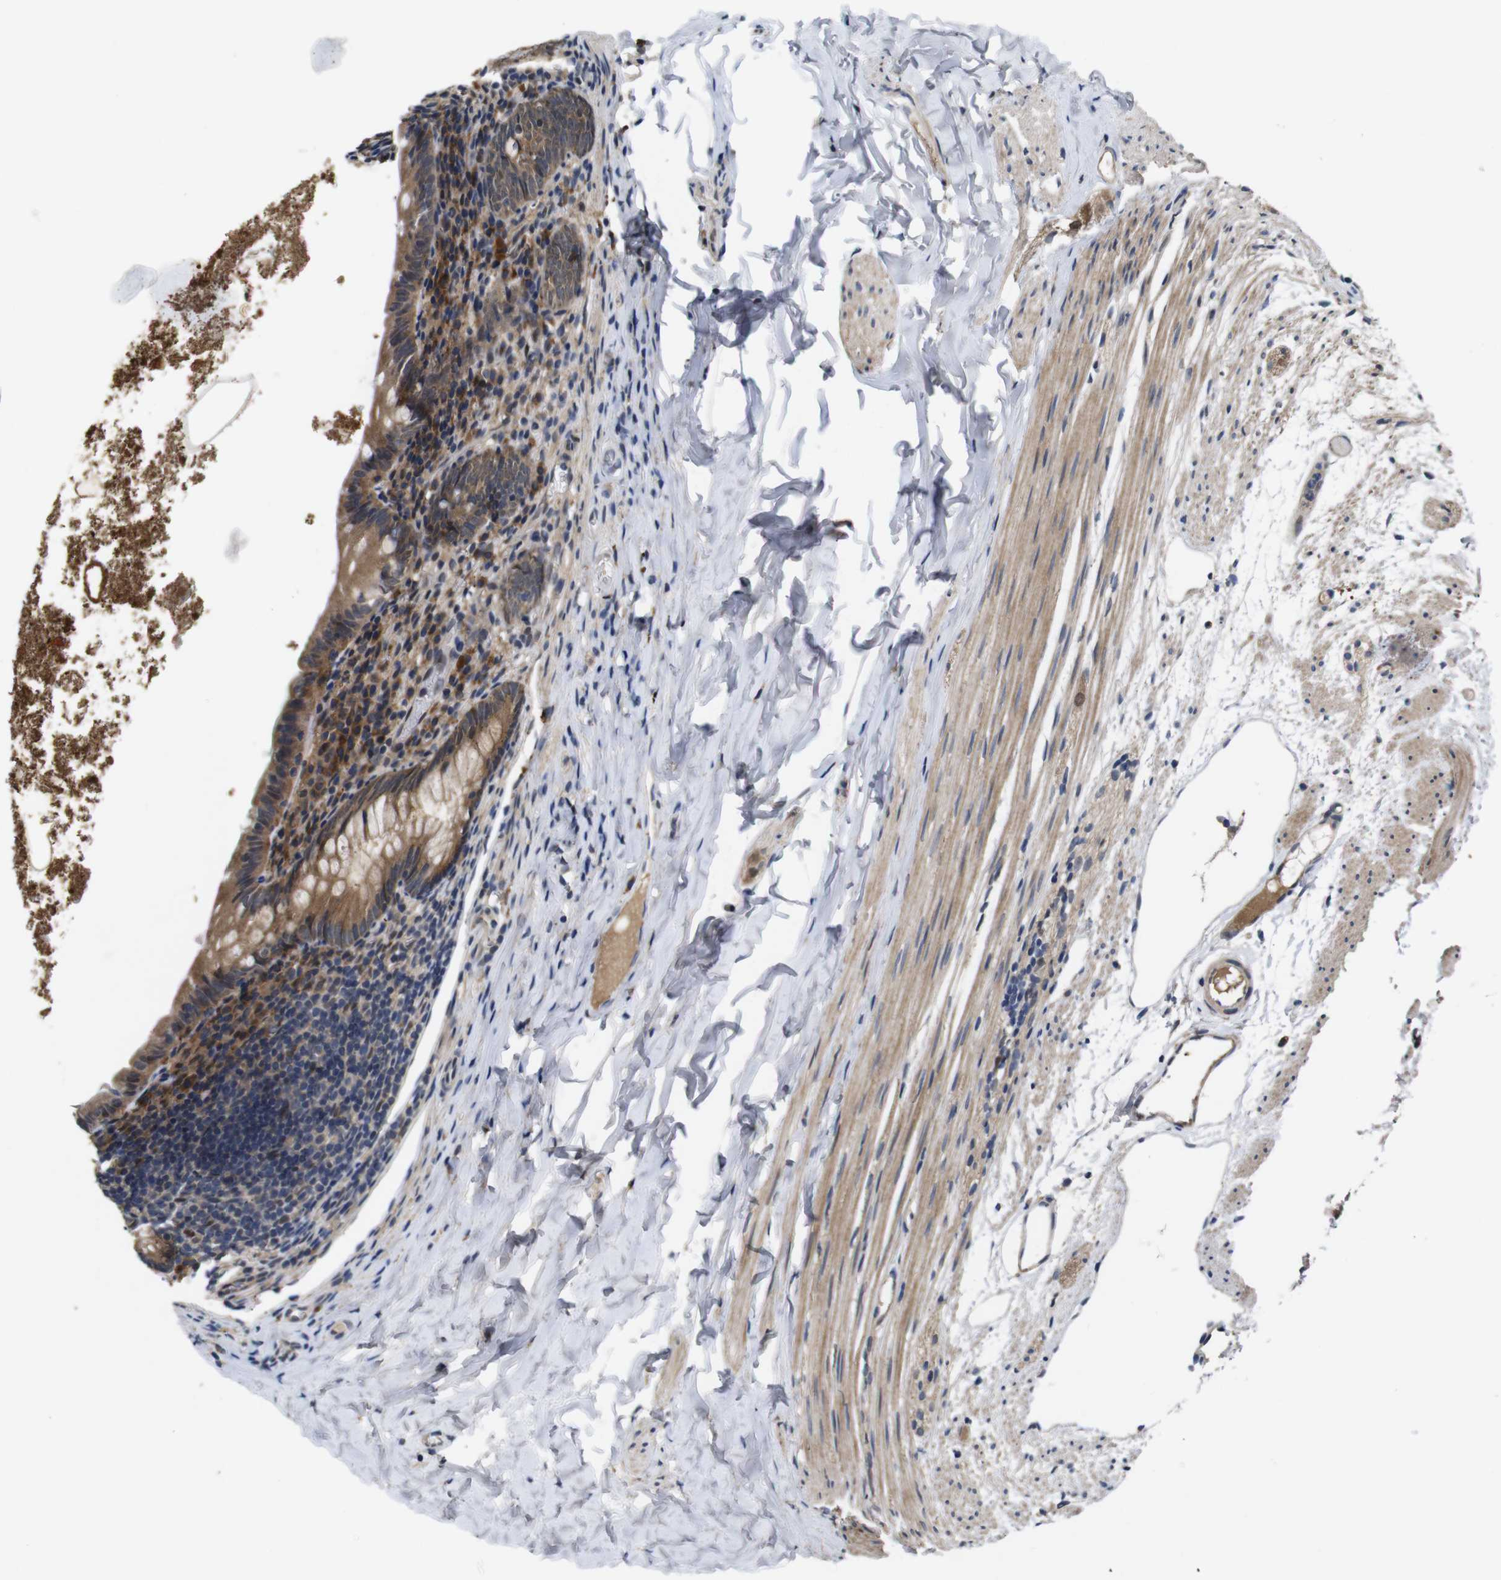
{"staining": {"intensity": "moderate", "quantity": ">75%", "location": "cytoplasmic/membranous"}, "tissue": "appendix", "cell_type": "Glandular cells", "image_type": "normal", "snomed": [{"axis": "morphology", "description": "Normal tissue, NOS"}, {"axis": "topography", "description": "Appendix"}], "caption": "High-magnification brightfield microscopy of unremarkable appendix stained with DAB (3,3'-diaminobenzidine) (brown) and counterstained with hematoxylin (blue). glandular cells exhibit moderate cytoplasmic/membranous staining is seen in approximately>75% of cells. The staining was performed using DAB (3,3'-diaminobenzidine) to visualize the protein expression in brown, while the nuclei were stained in blue with hematoxylin (Magnification: 20x).", "gene": "ZBTB46", "patient": {"sex": "female", "age": 10}}